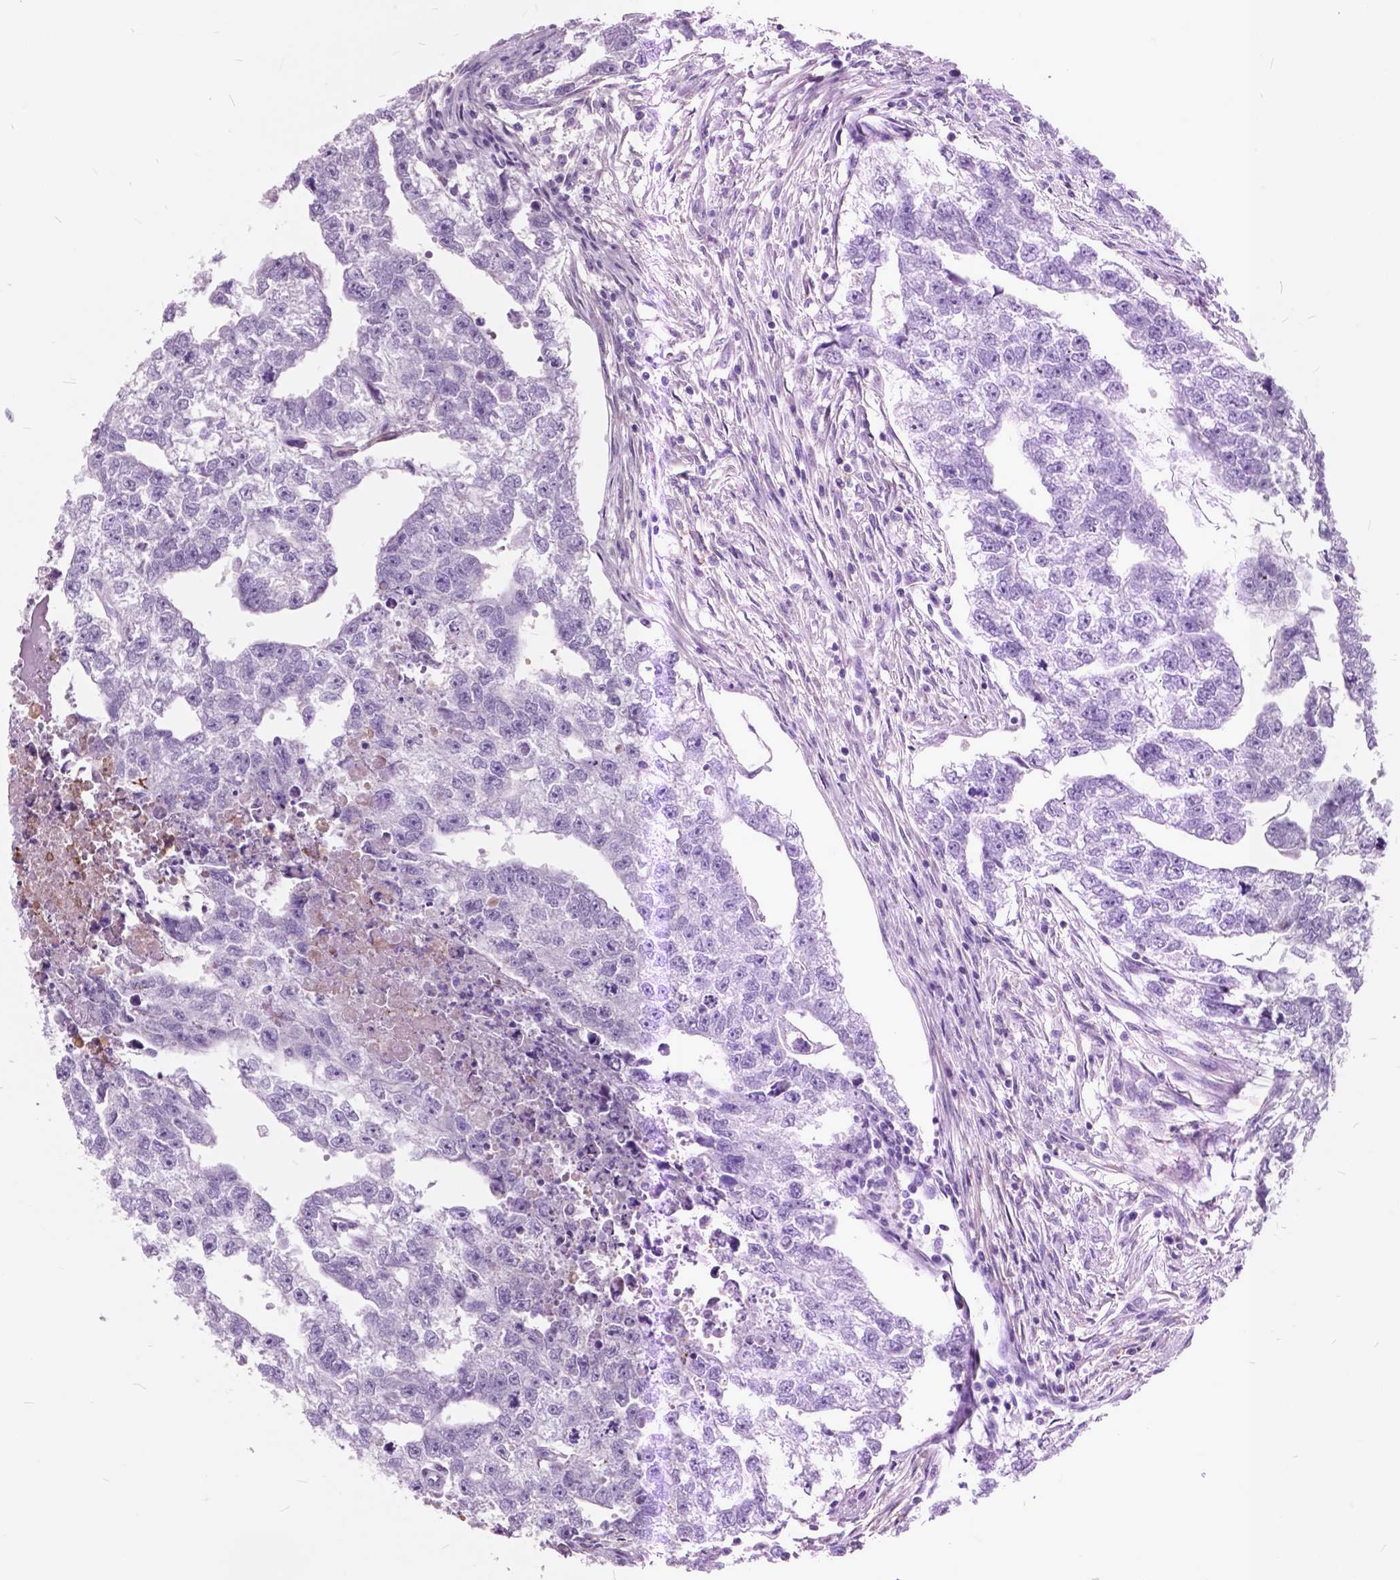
{"staining": {"intensity": "negative", "quantity": "none", "location": "none"}, "tissue": "testis cancer", "cell_type": "Tumor cells", "image_type": "cancer", "snomed": [{"axis": "morphology", "description": "Carcinoma, Embryonal, NOS"}, {"axis": "morphology", "description": "Teratoma, malignant, NOS"}, {"axis": "topography", "description": "Testis"}], "caption": "Histopathology image shows no protein expression in tumor cells of testis cancer tissue.", "gene": "GDF9", "patient": {"sex": "male", "age": 44}}